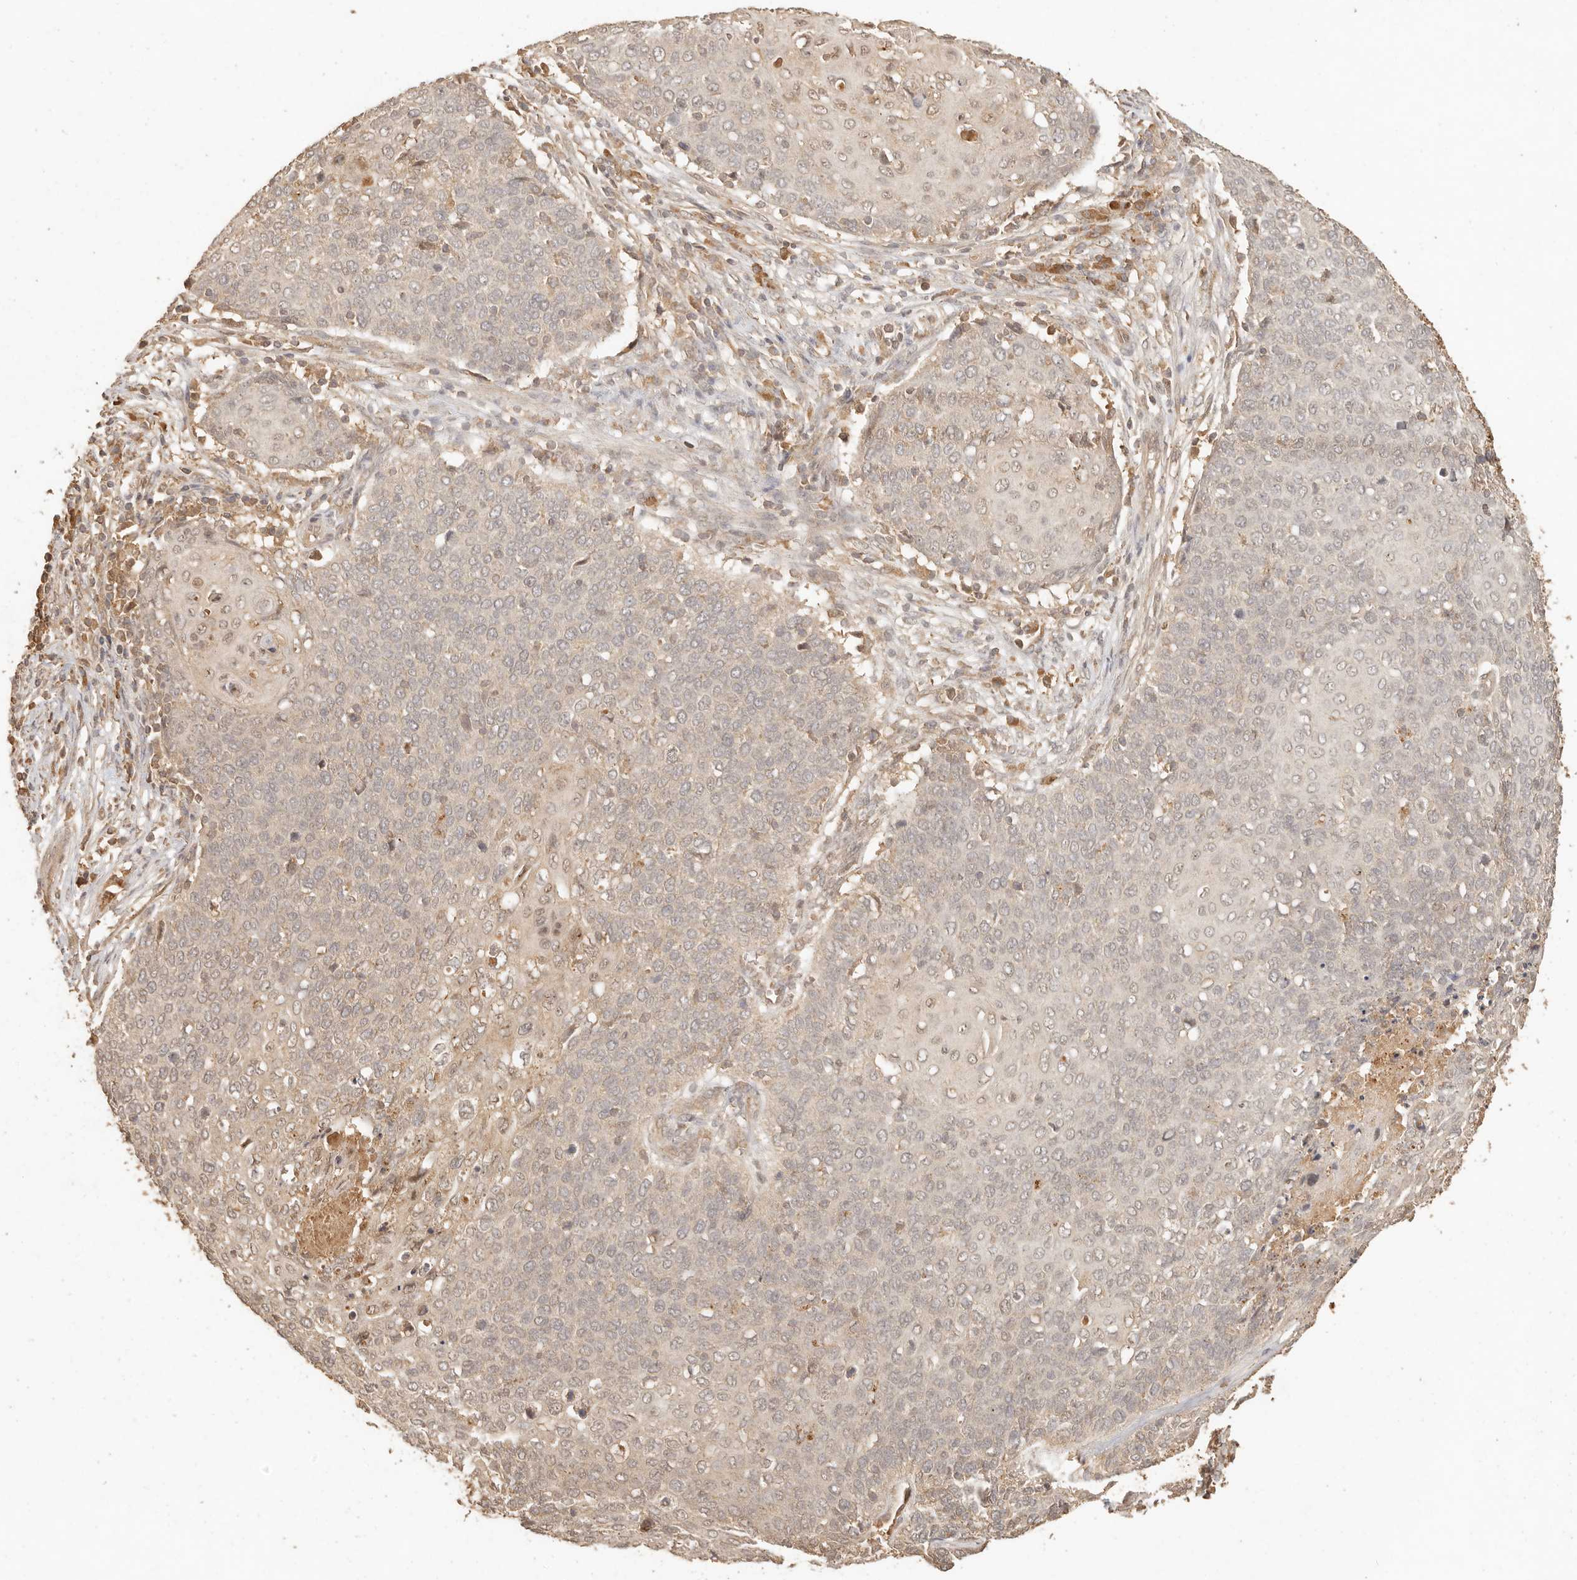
{"staining": {"intensity": "negative", "quantity": "none", "location": "none"}, "tissue": "cervical cancer", "cell_type": "Tumor cells", "image_type": "cancer", "snomed": [{"axis": "morphology", "description": "Squamous cell carcinoma, NOS"}, {"axis": "topography", "description": "Cervix"}], "caption": "The IHC histopathology image has no significant expression in tumor cells of cervical squamous cell carcinoma tissue. The staining was performed using DAB to visualize the protein expression in brown, while the nuclei were stained in blue with hematoxylin (Magnification: 20x).", "gene": "INTS11", "patient": {"sex": "female", "age": 39}}